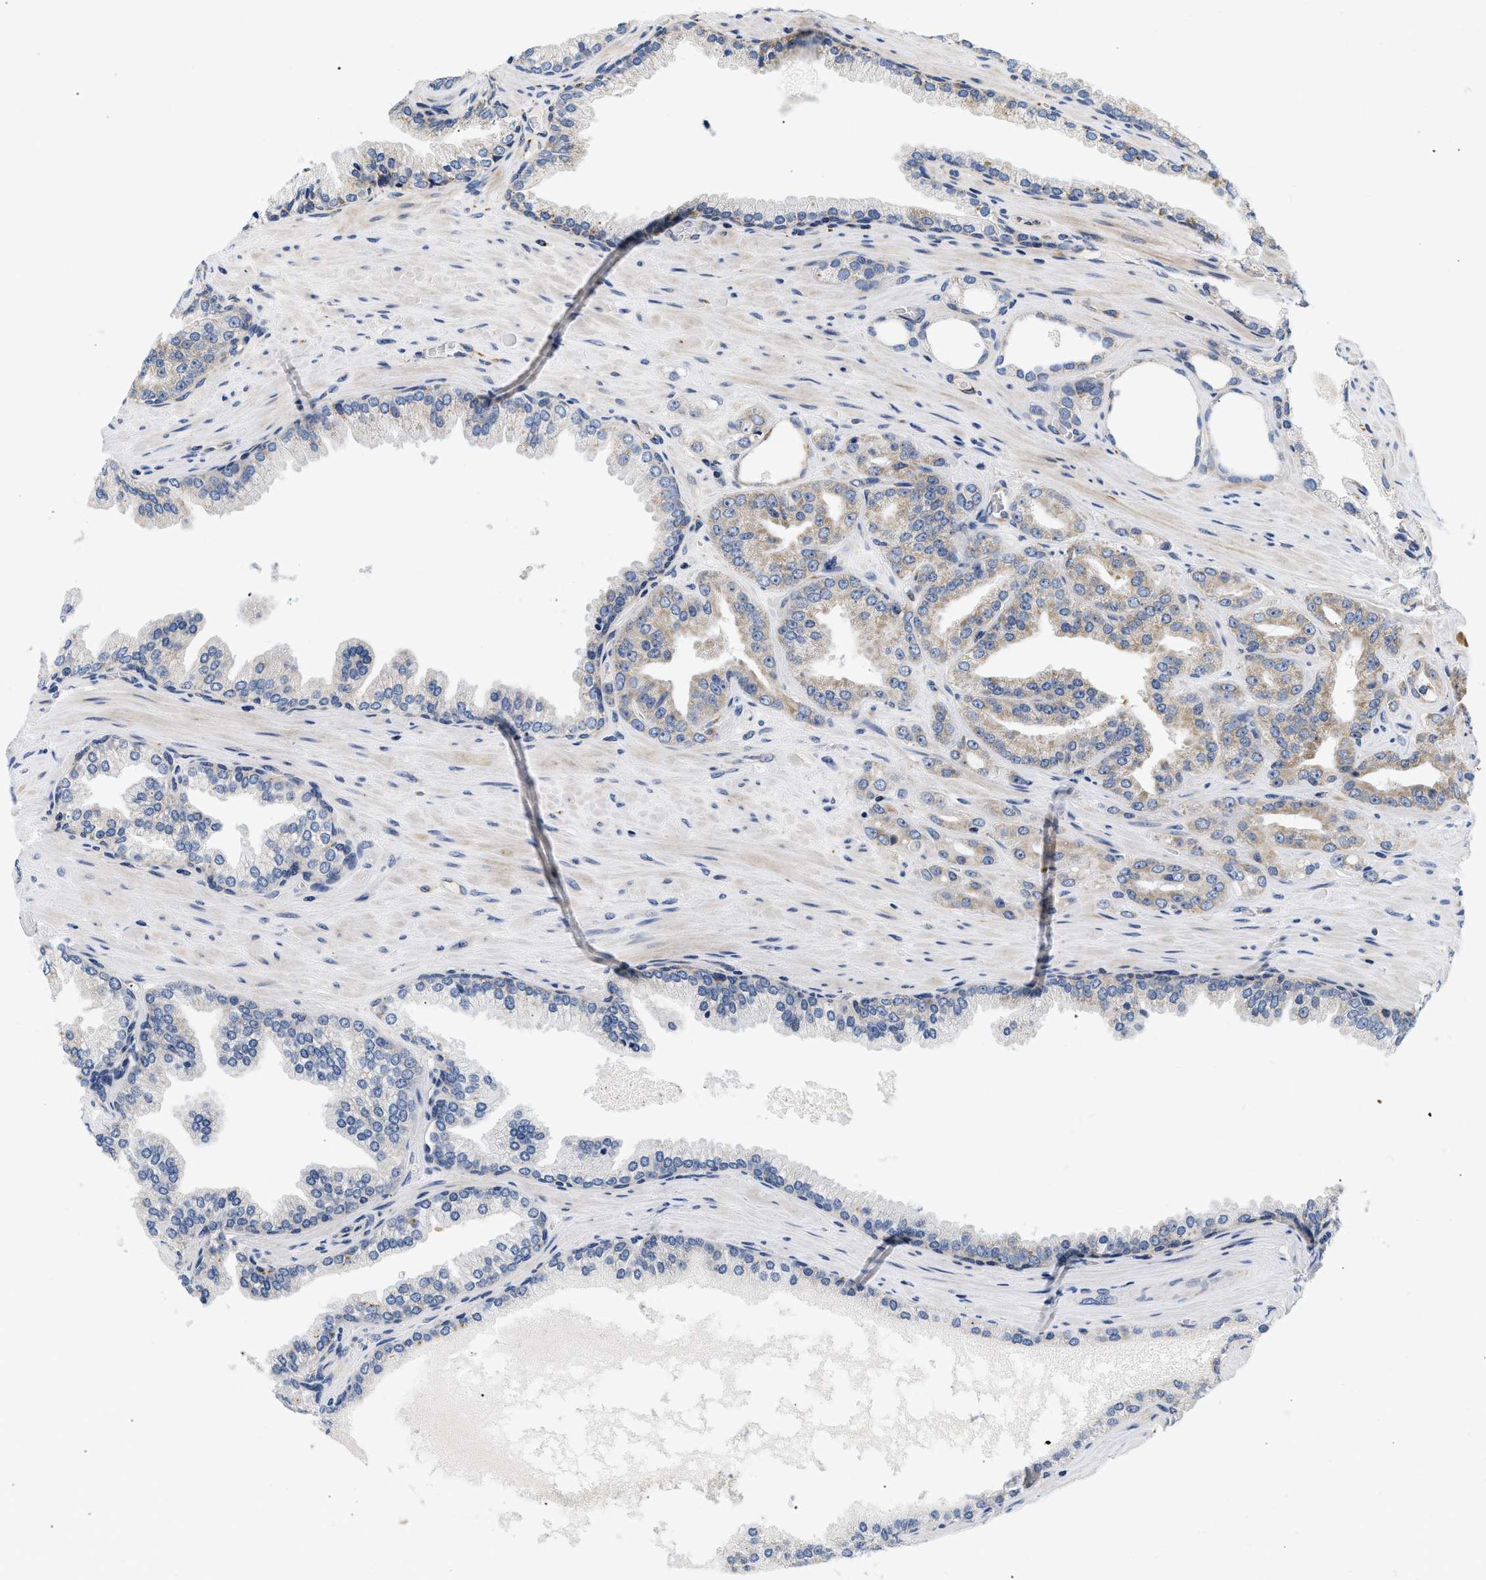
{"staining": {"intensity": "negative", "quantity": "none", "location": "none"}, "tissue": "prostate cancer", "cell_type": "Tumor cells", "image_type": "cancer", "snomed": [{"axis": "morphology", "description": "Adenocarcinoma, High grade"}, {"axis": "topography", "description": "Prostate"}], "caption": "The image demonstrates no significant staining in tumor cells of prostate high-grade adenocarcinoma. (DAB (3,3'-diaminobenzidine) IHC visualized using brightfield microscopy, high magnification).", "gene": "PDP1", "patient": {"sex": "male", "age": 71}}